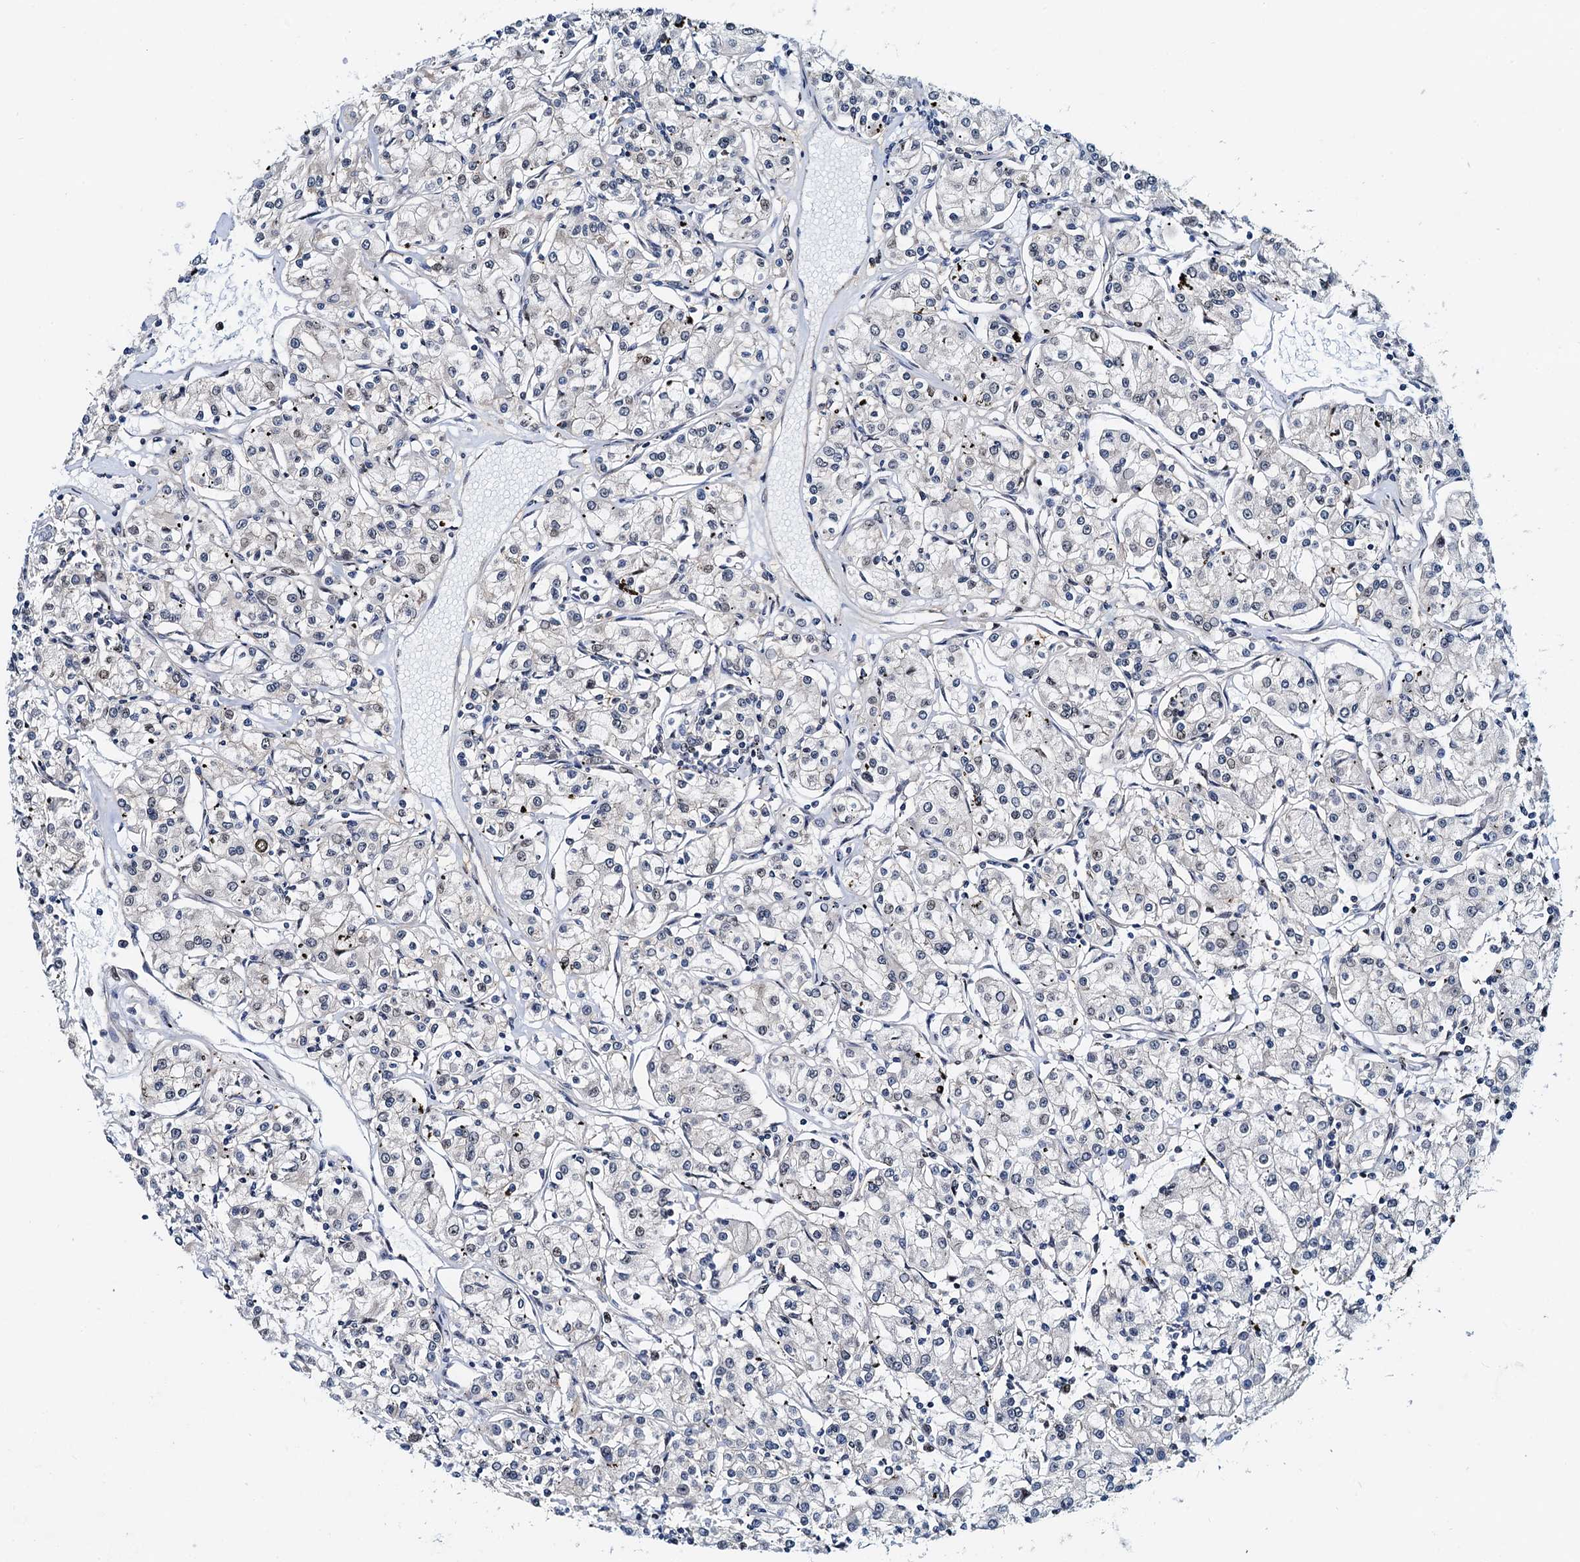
{"staining": {"intensity": "negative", "quantity": "none", "location": "none"}, "tissue": "renal cancer", "cell_type": "Tumor cells", "image_type": "cancer", "snomed": [{"axis": "morphology", "description": "Adenocarcinoma, NOS"}, {"axis": "topography", "description": "Kidney"}], "caption": "The image displays no significant expression in tumor cells of renal cancer (adenocarcinoma). (DAB immunohistochemistry visualized using brightfield microscopy, high magnification).", "gene": "PTGES3", "patient": {"sex": "female", "age": 59}}